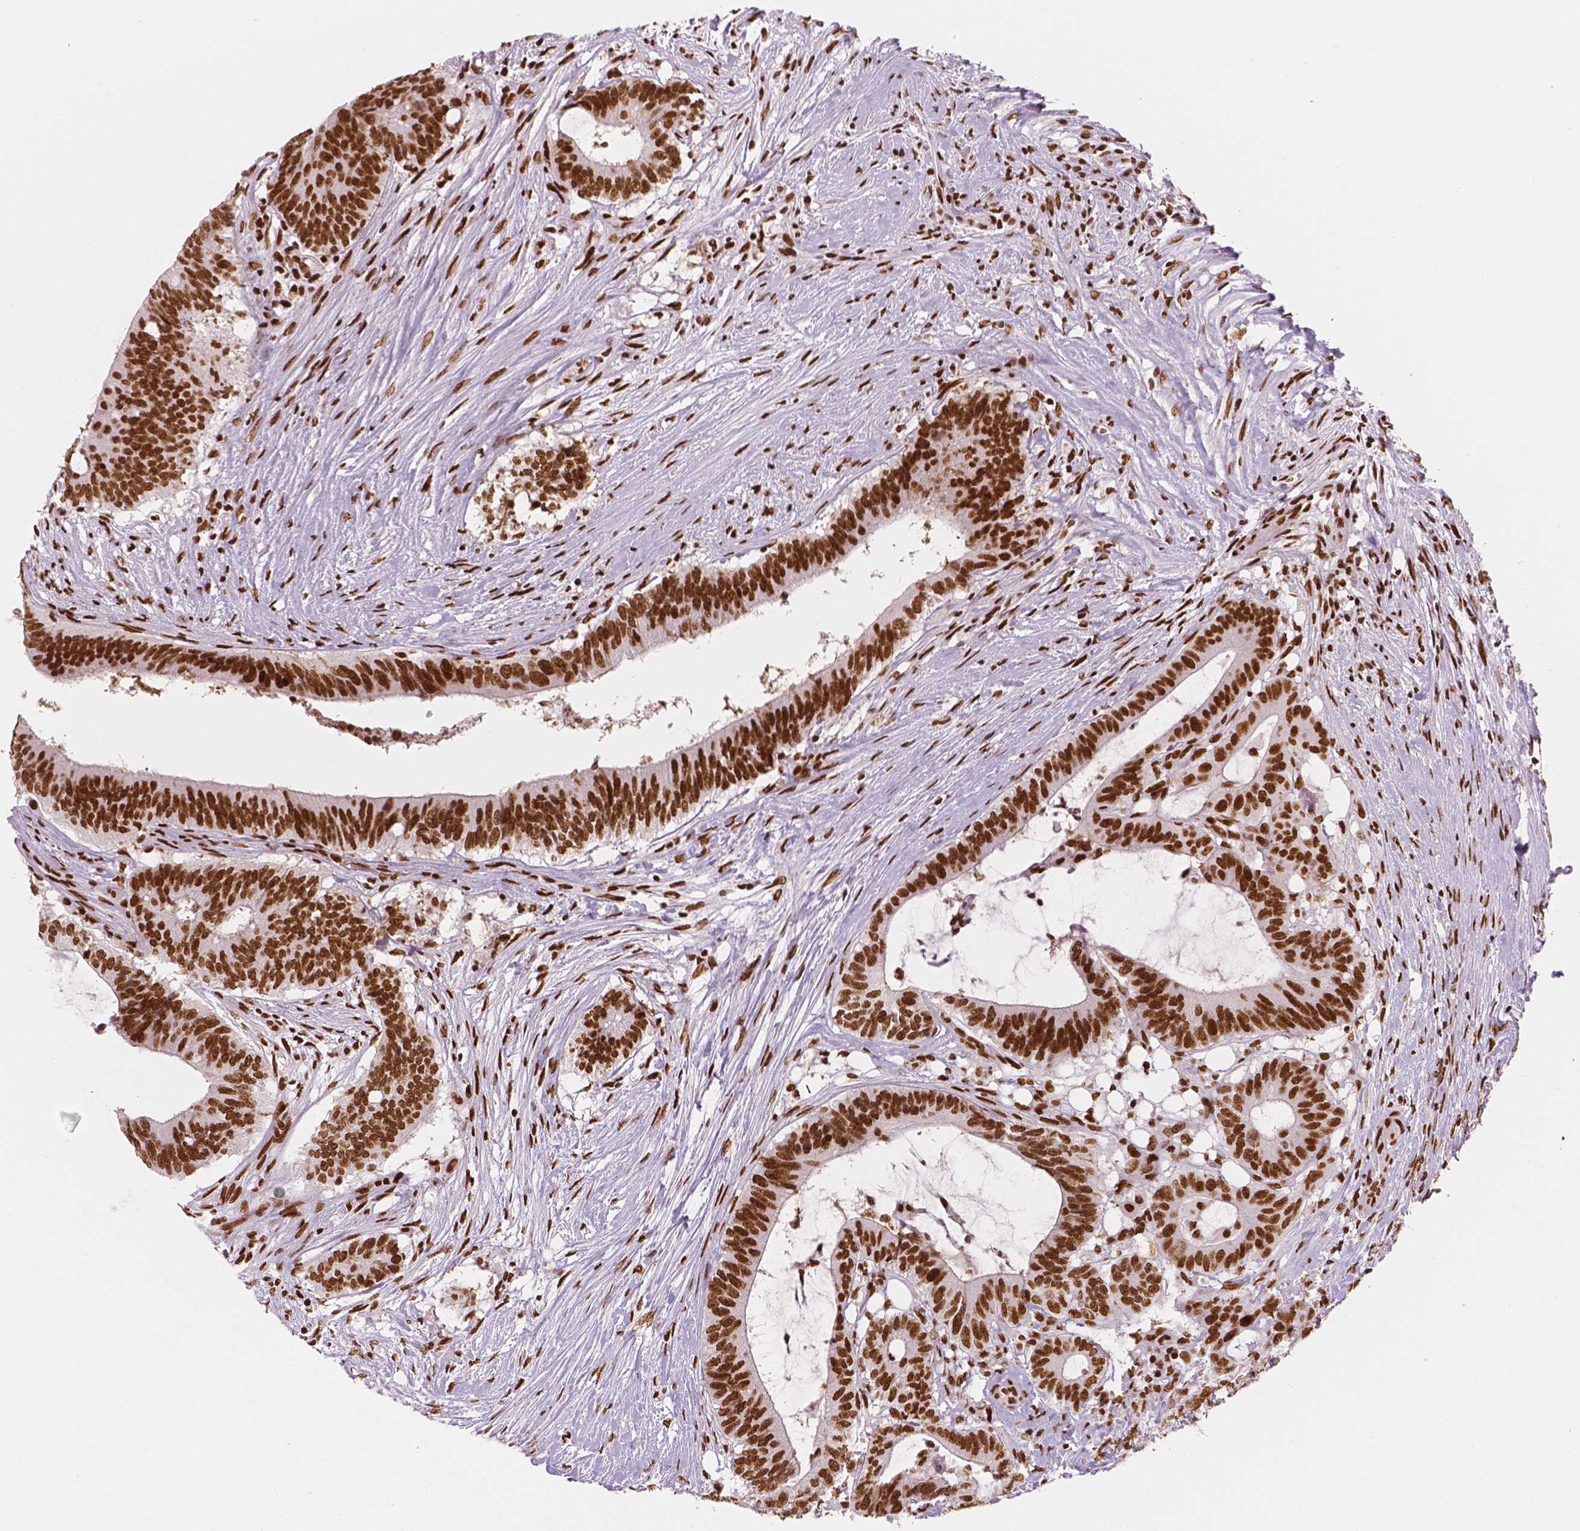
{"staining": {"intensity": "strong", "quantity": ">75%", "location": "nuclear"}, "tissue": "colorectal cancer", "cell_type": "Tumor cells", "image_type": "cancer", "snomed": [{"axis": "morphology", "description": "Adenocarcinoma, NOS"}, {"axis": "topography", "description": "Colon"}], "caption": "Colorectal cancer stained with a protein marker shows strong staining in tumor cells.", "gene": "BRD4", "patient": {"sex": "female", "age": 43}}